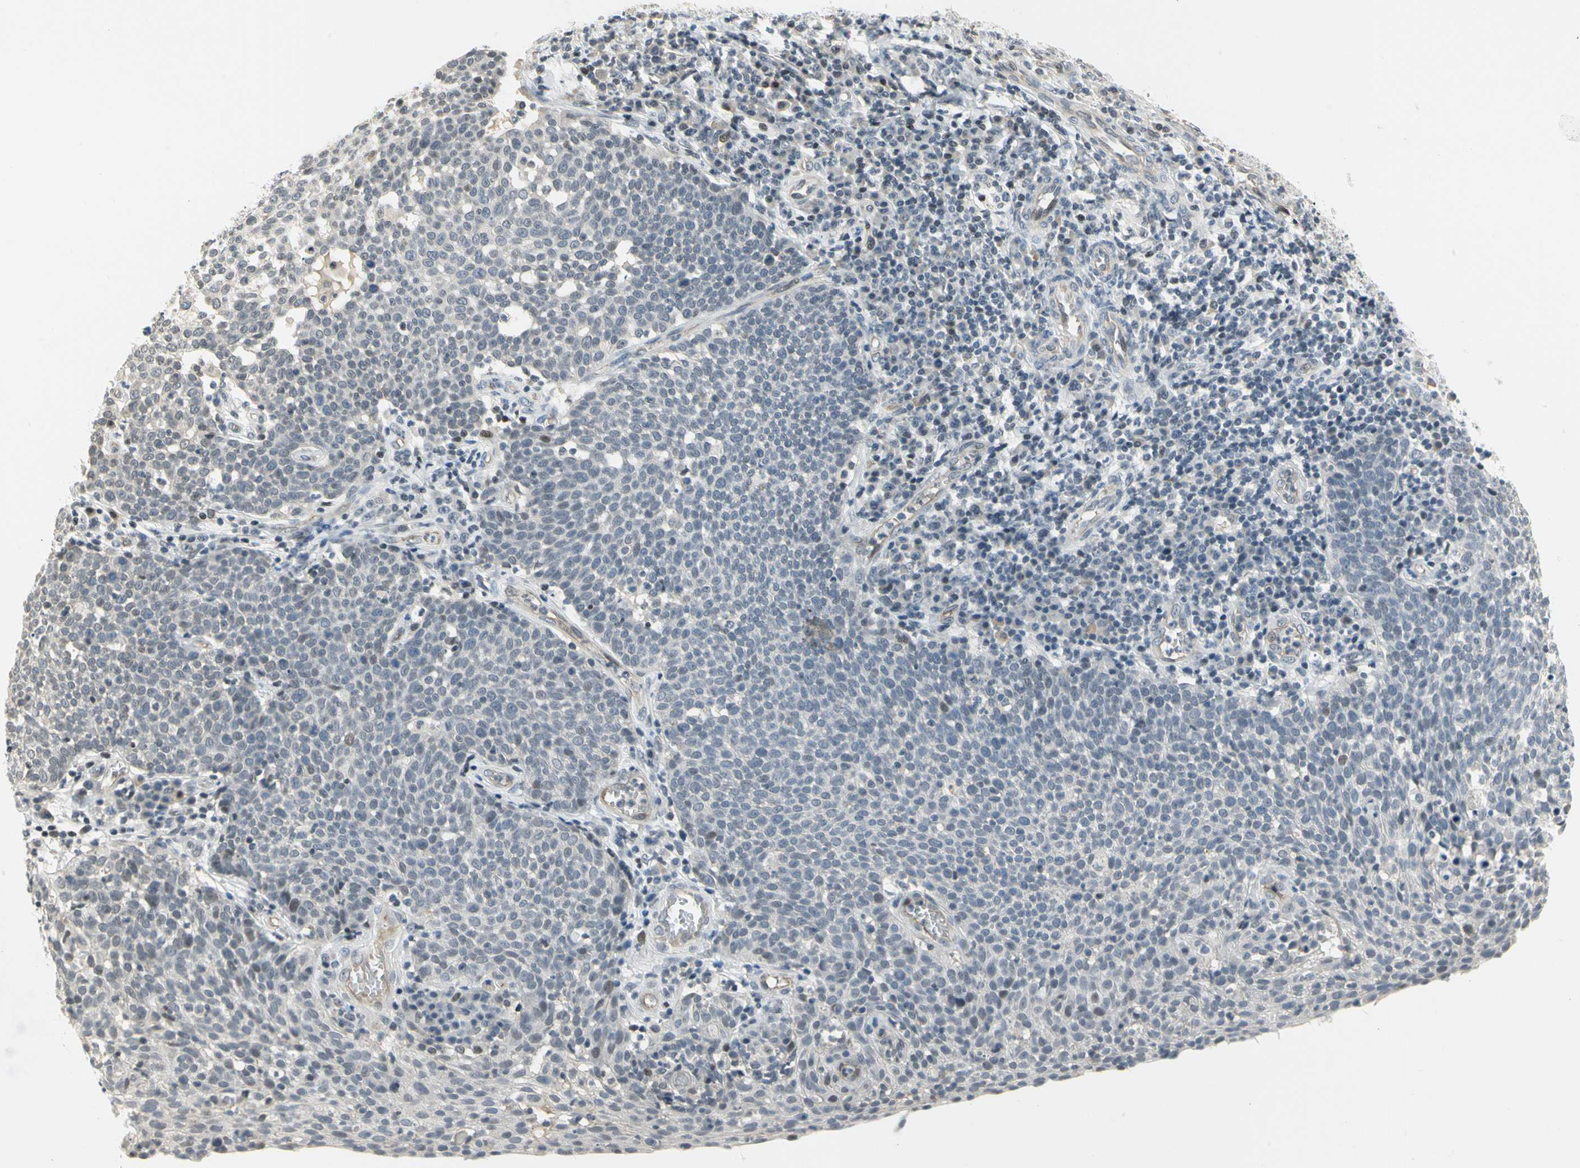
{"staining": {"intensity": "weak", "quantity": "<25%", "location": "nuclear"}, "tissue": "cervical cancer", "cell_type": "Tumor cells", "image_type": "cancer", "snomed": [{"axis": "morphology", "description": "Squamous cell carcinoma, NOS"}, {"axis": "topography", "description": "Cervix"}], "caption": "A histopathology image of cervical cancer (squamous cell carcinoma) stained for a protein shows no brown staining in tumor cells.", "gene": "IMPG2", "patient": {"sex": "female", "age": 34}}